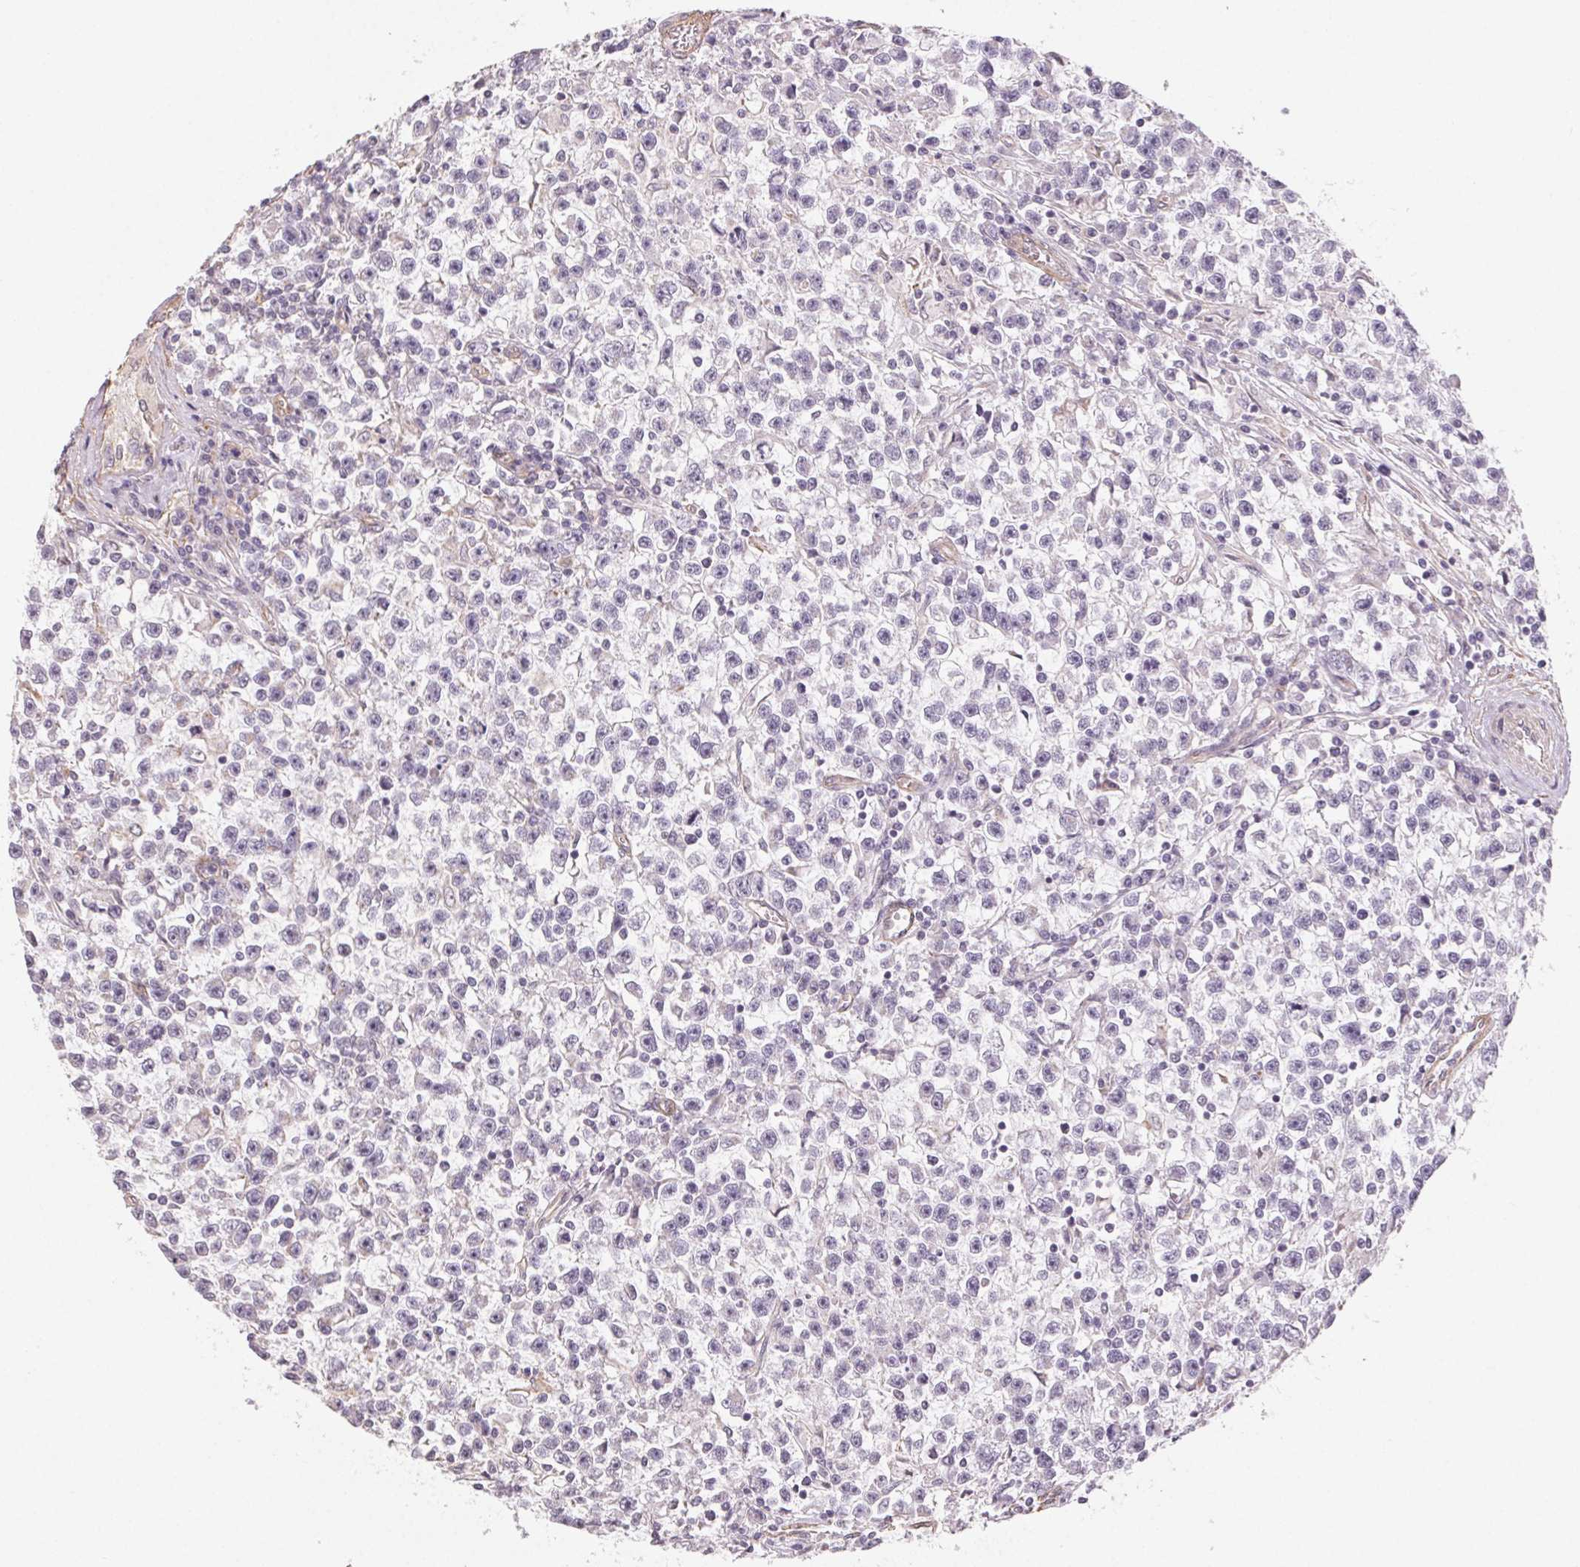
{"staining": {"intensity": "negative", "quantity": "none", "location": "none"}, "tissue": "testis cancer", "cell_type": "Tumor cells", "image_type": "cancer", "snomed": [{"axis": "morphology", "description": "Seminoma, NOS"}, {"axis": "topography", "description": "Testis"}], "caption": "High power microscopy image of an immunohistochemistry (IHC) histopathology image of seminoma (testis), revealing no significant expression in tumor cells. Brightfield microscopy of immunohistochemistry (IHC) stained with DAB (brown) and hematoxylin (blue), captured at high magnification.", "gene": "PLA2G4F", "patient": {"sex": "male", "age": 31}}